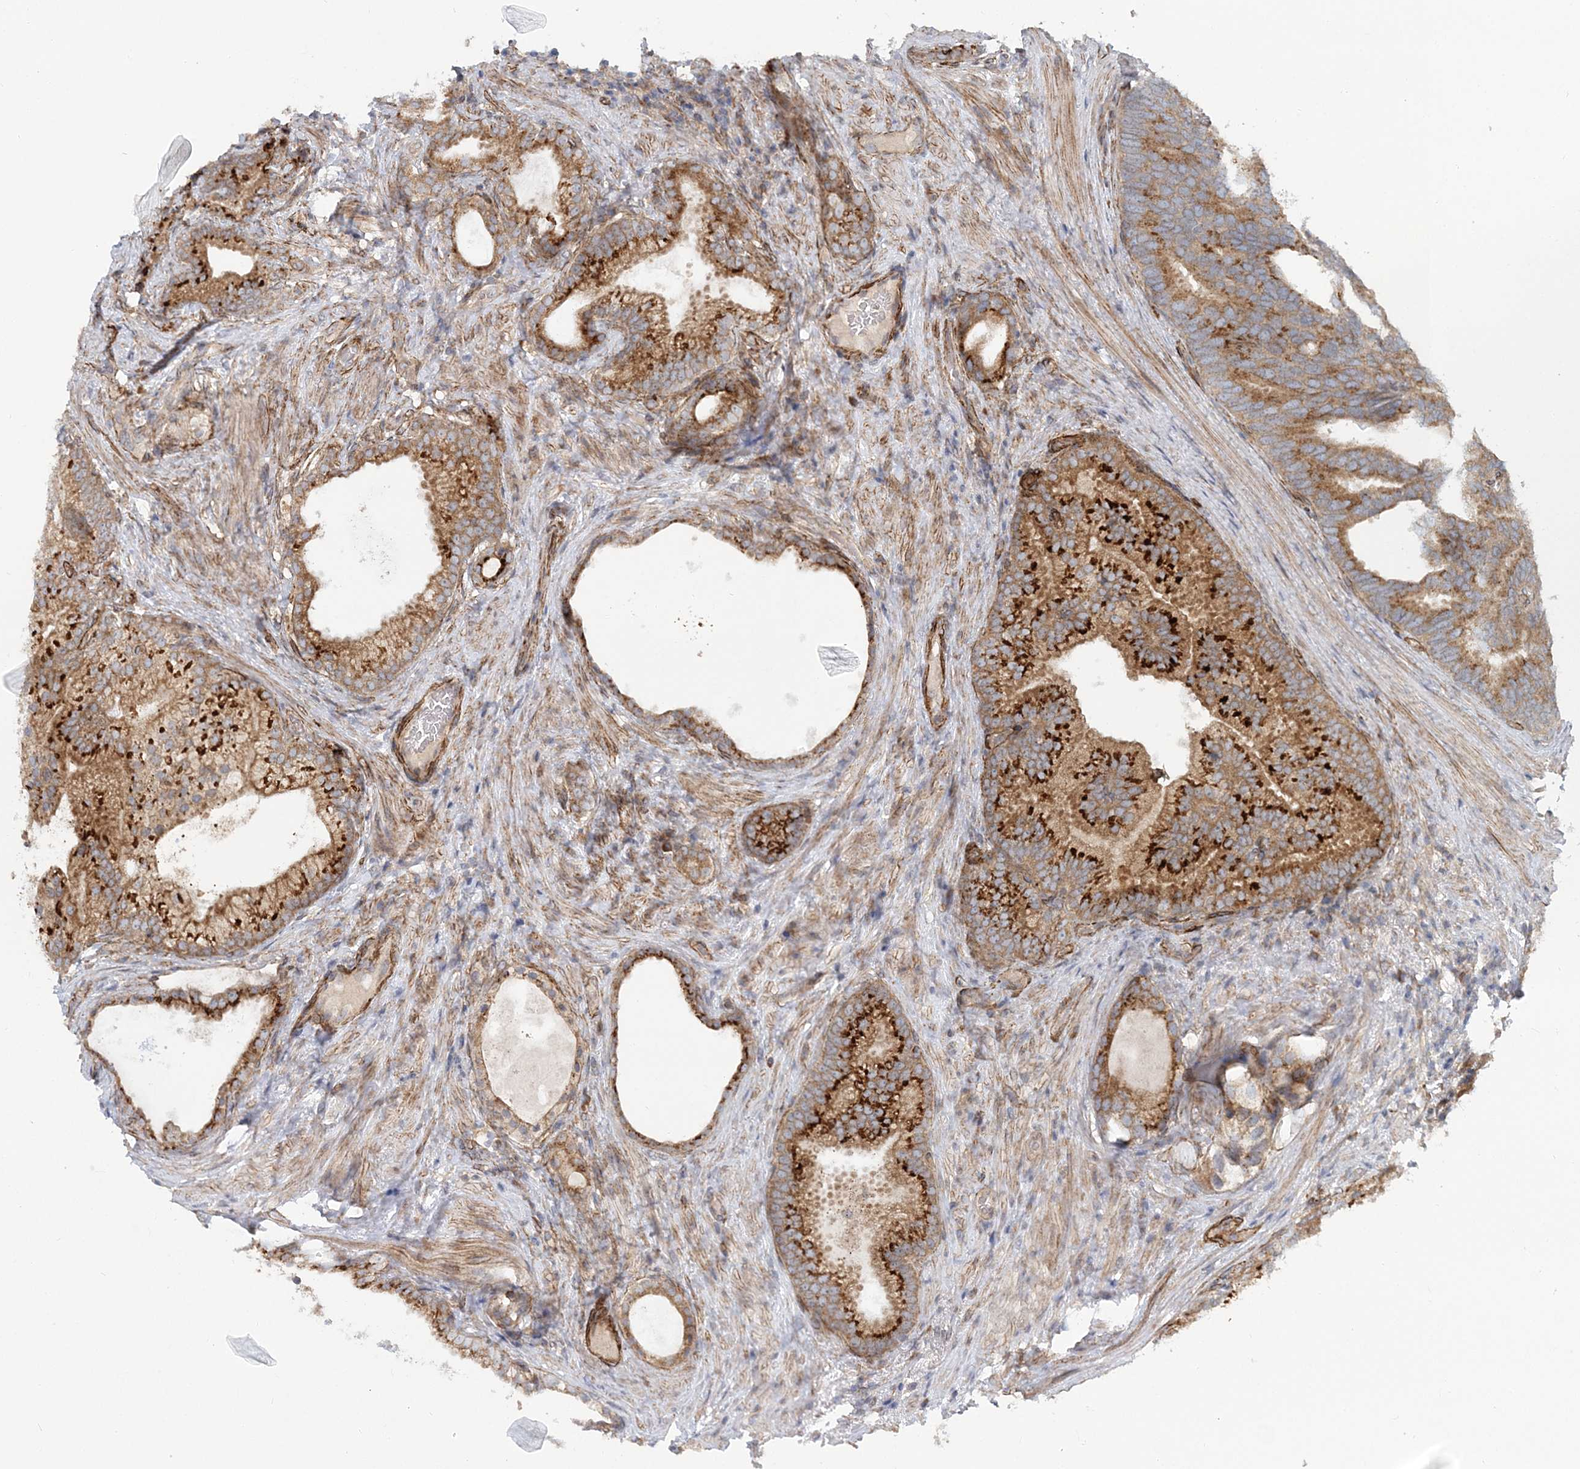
{"staining": {"intensity": "strong", "quantity": ">75%", "location": "cytoplasmic/membranous"}, "tissue": "prostate cancer", "cell_type": "Tumor cells", "image_type": "cancer", "snomed": [{"axis": "morphology", "description": "Adenocarcinoma, Low grade"}, {"axis": "topography", "description": "Prostate"}], "caption": "There is high levels of strong cytoplasmic/membranous positivity in tumor cells of prostate cancer, as demonstrated by immunohistochemical staining (brown color).", "gene": "NBAS", "patient": {"sex": "male", "age": 71}}